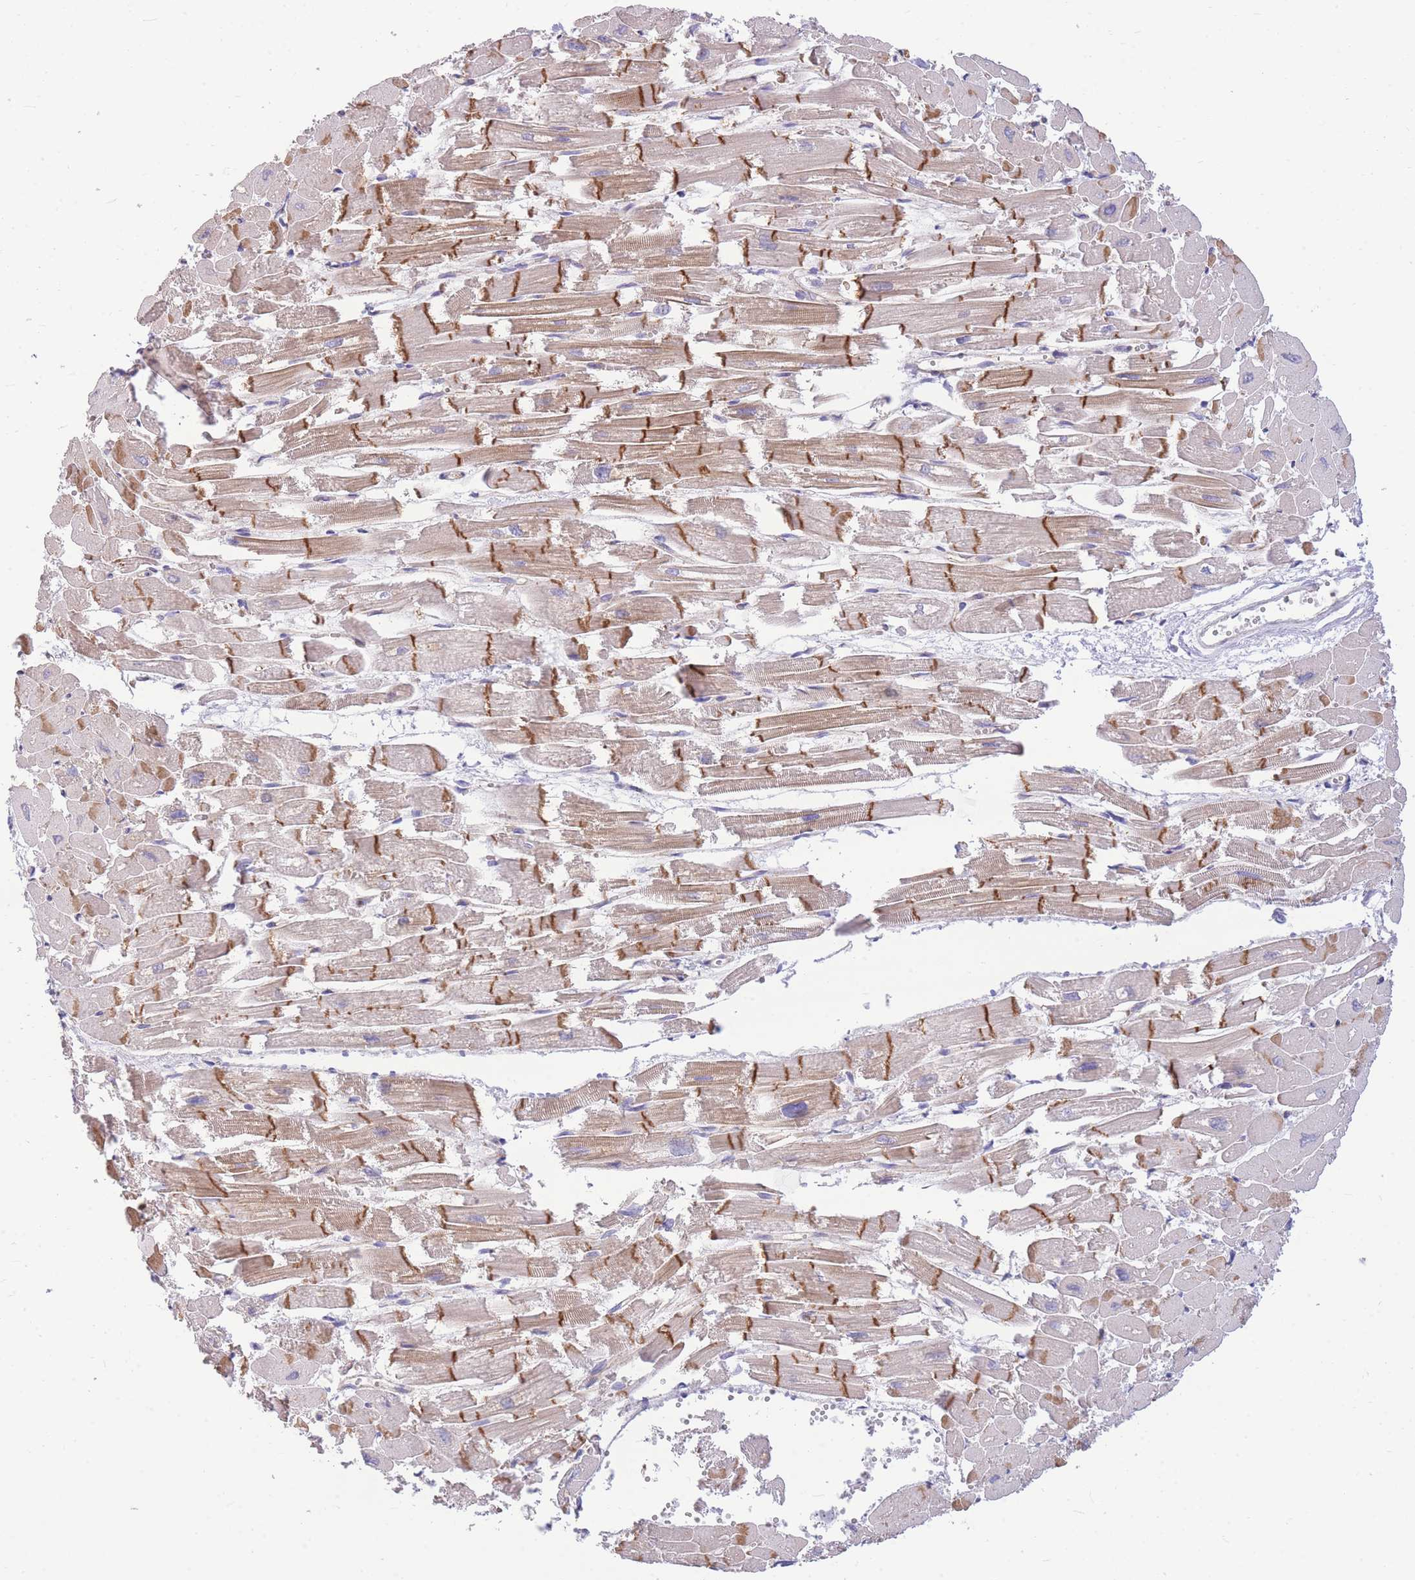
{"staining": {"intensity": "moderate", "quantity": ">75%", "location": "cytoplasmic/membranous"}, "tissue": "heart muscle", "cell_type": "Cardiomyocytes", "image_type": "normal", "snomed": [{"axis": "morphology", "description": "Normal tissue, NOS"}, {"axis": "topography", "description": "Heart"}], "caption": "Protein staining of normal heart muscle exhibits moderate cytoplasmic/membranous positivity in approximately >75% of cardiomyocytes.", "gene": "OR5T1", "patient": {"sex": "male", "age": 54}}